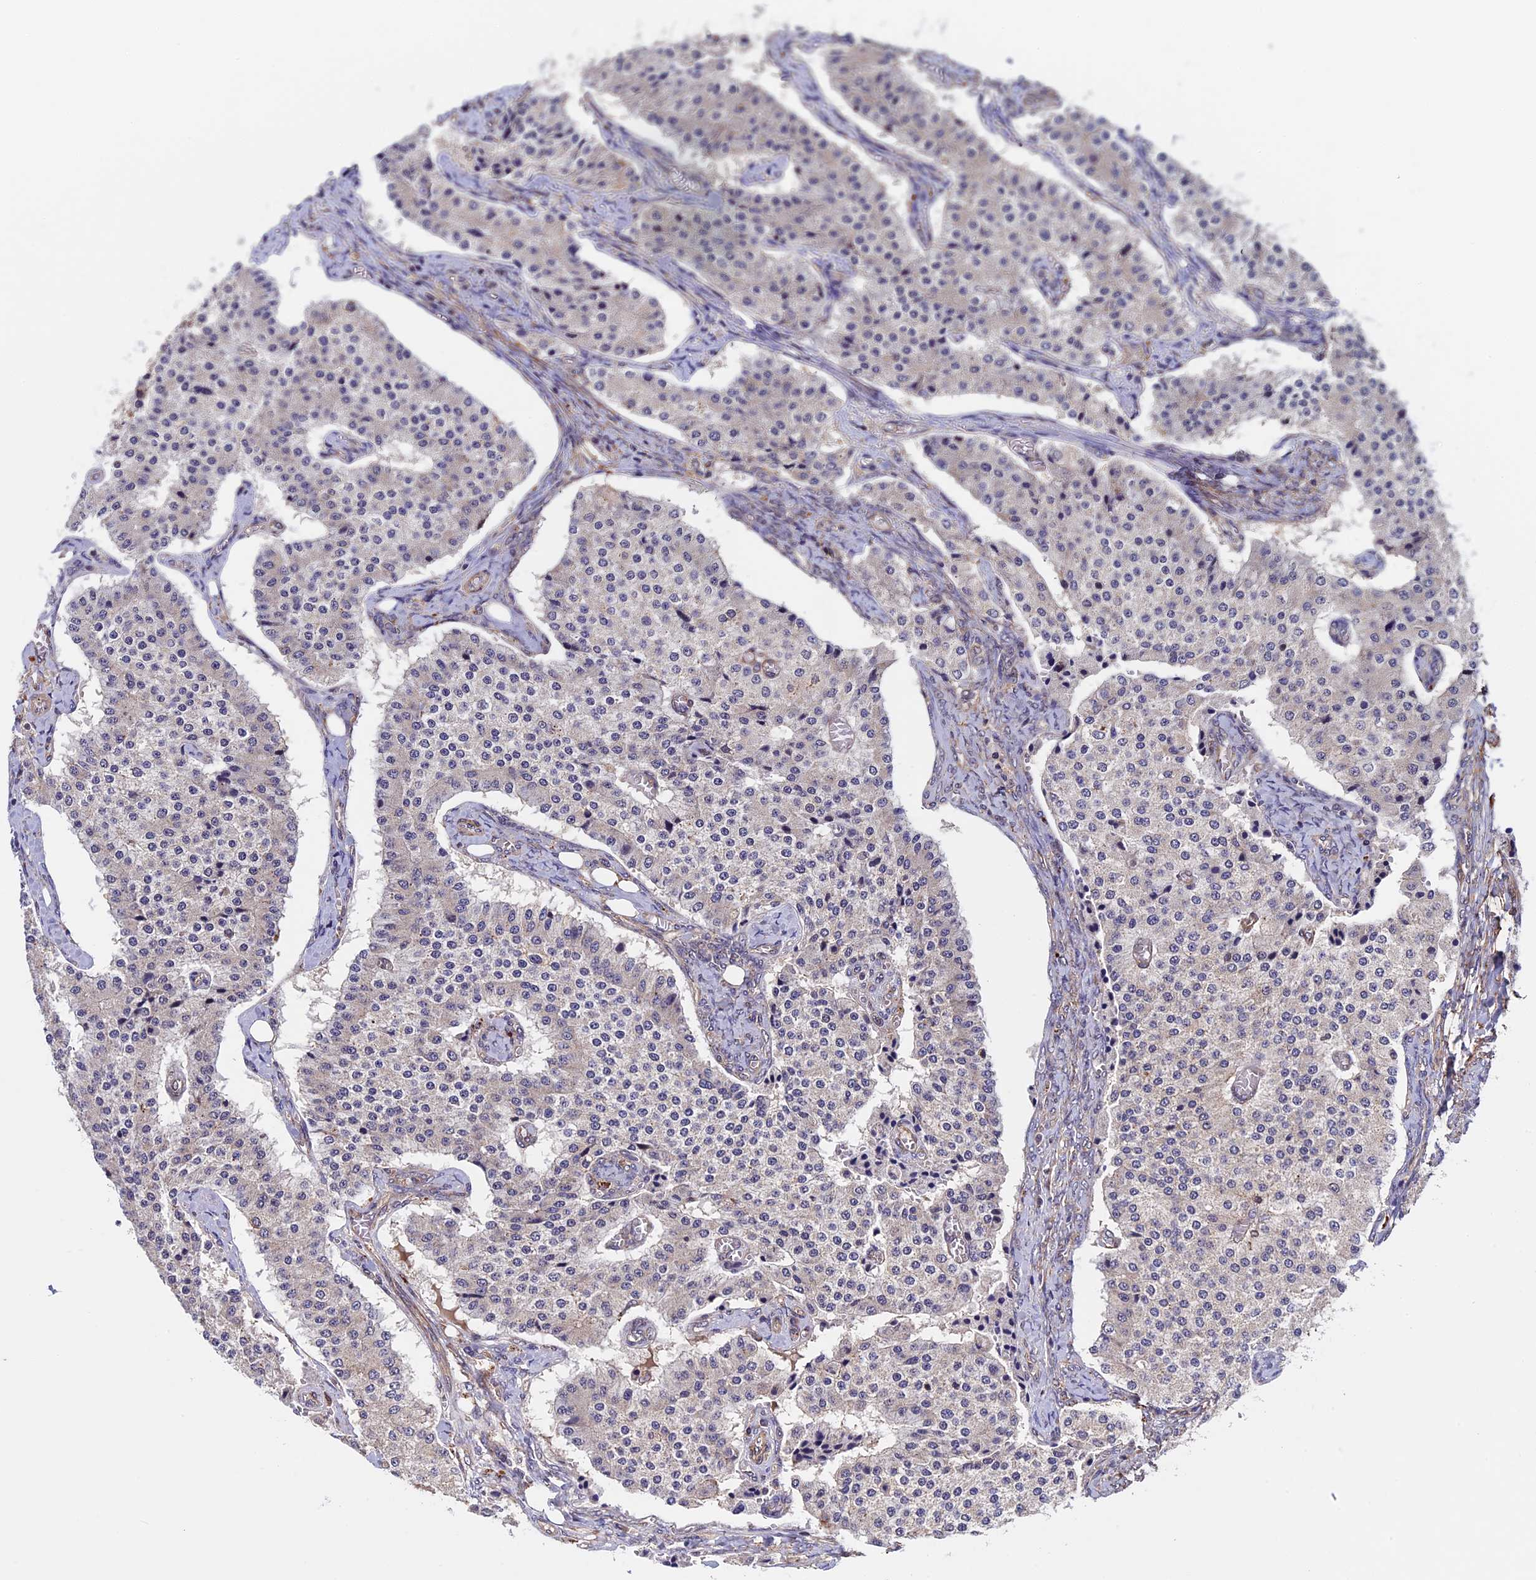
{"staining": {"intensity": "negative", "quantity": "none", "location": "none"}, "tissue": "carcinoid", "cell_type": "Tumor cells", "image_type": "cancer", "snomed": [{"axis": "morphology", "description": "Carcinoid, malignant, NOS"}, {"axis": "topography", "description": "Colon"}], "caption": "Micrograph shows no significant protein staining in tumor cells of malignant carcinoid. The staining is performed using DAB (3,3'-diaminobenzidine) brown chromogen with nuclei counter-stained in using hematoxylin.", "gene": "SLC9A5", "patient": {"sex": "female", "age": 52}}